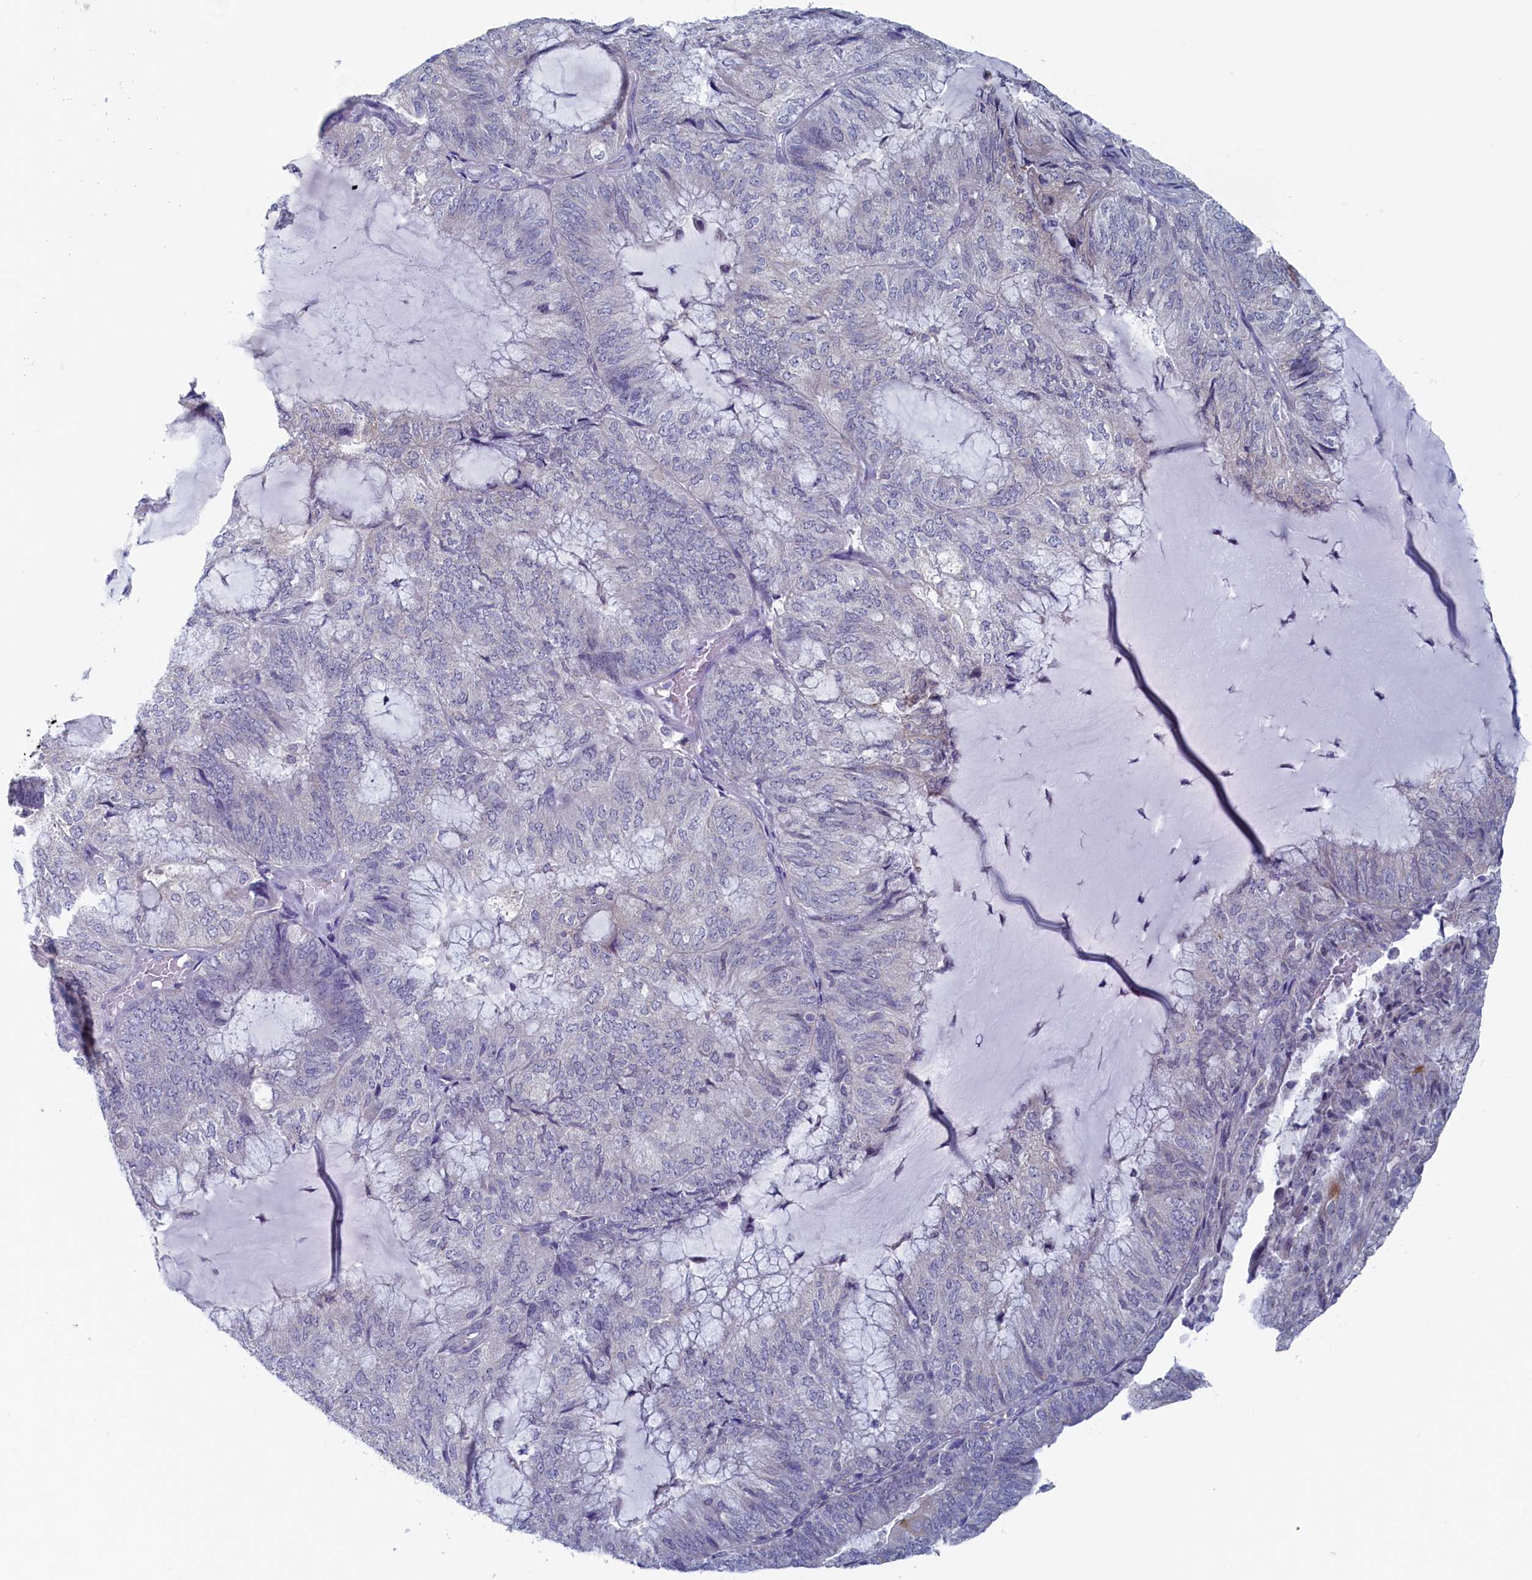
{"staining": {"intensity": "negative", "quantity": "none", "location": "none"}, "tissue": "endometrial cancer", "cell_type": "Tumor cells", "image_type": "cancer", "snomed": [{"axis": "morphology", "description": "Adenocarcinoma, NOS"}, {"axis": "topography", "description": "Endometrium"}], "caption": "Tumor cells are negative for protein expression in human endometrial cancer (adenocarcinoma).", "gene": "WDR76", "patient": {"sex": "female", "age": 81}}